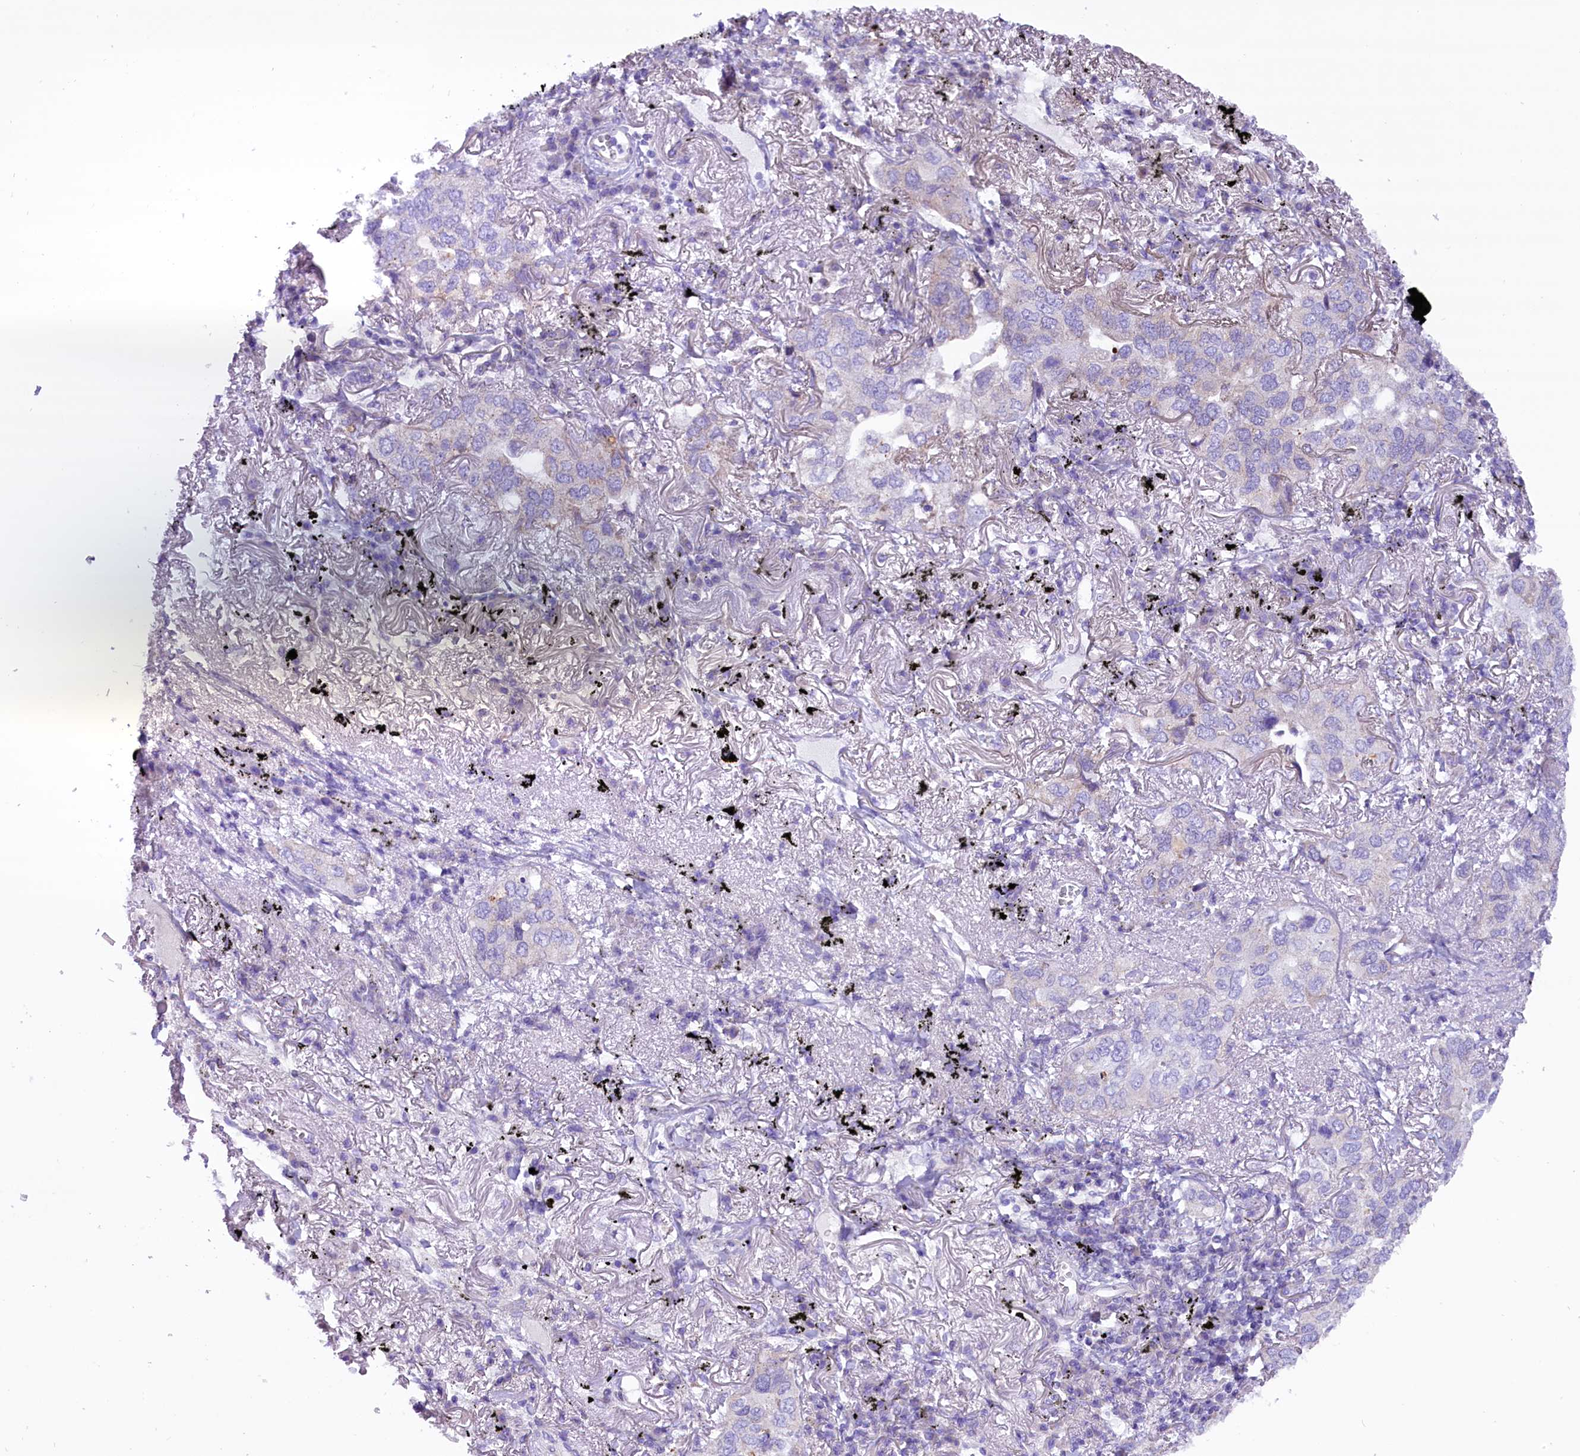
{"staining": {"intensity": "negative", "quantity": "none", "location": "none"}, "tissue": "lung cancer", "cell_type": "Tumor cells", "image_type": "cancer", "snomed": [{"axis": "morphology", "description": "Adenocarcinoma, NOS"}, {"axis": "topography", "description": "Lung"}], "caption": "Immunohistochemistry histopathology image of neoplastic tissue: human lung adenocarcinoma stained with DAB demonstrates no significant protein positivity in tumor cells.", "gene": "PTPRU", "patient": {"sex": "male", "age": 65}}